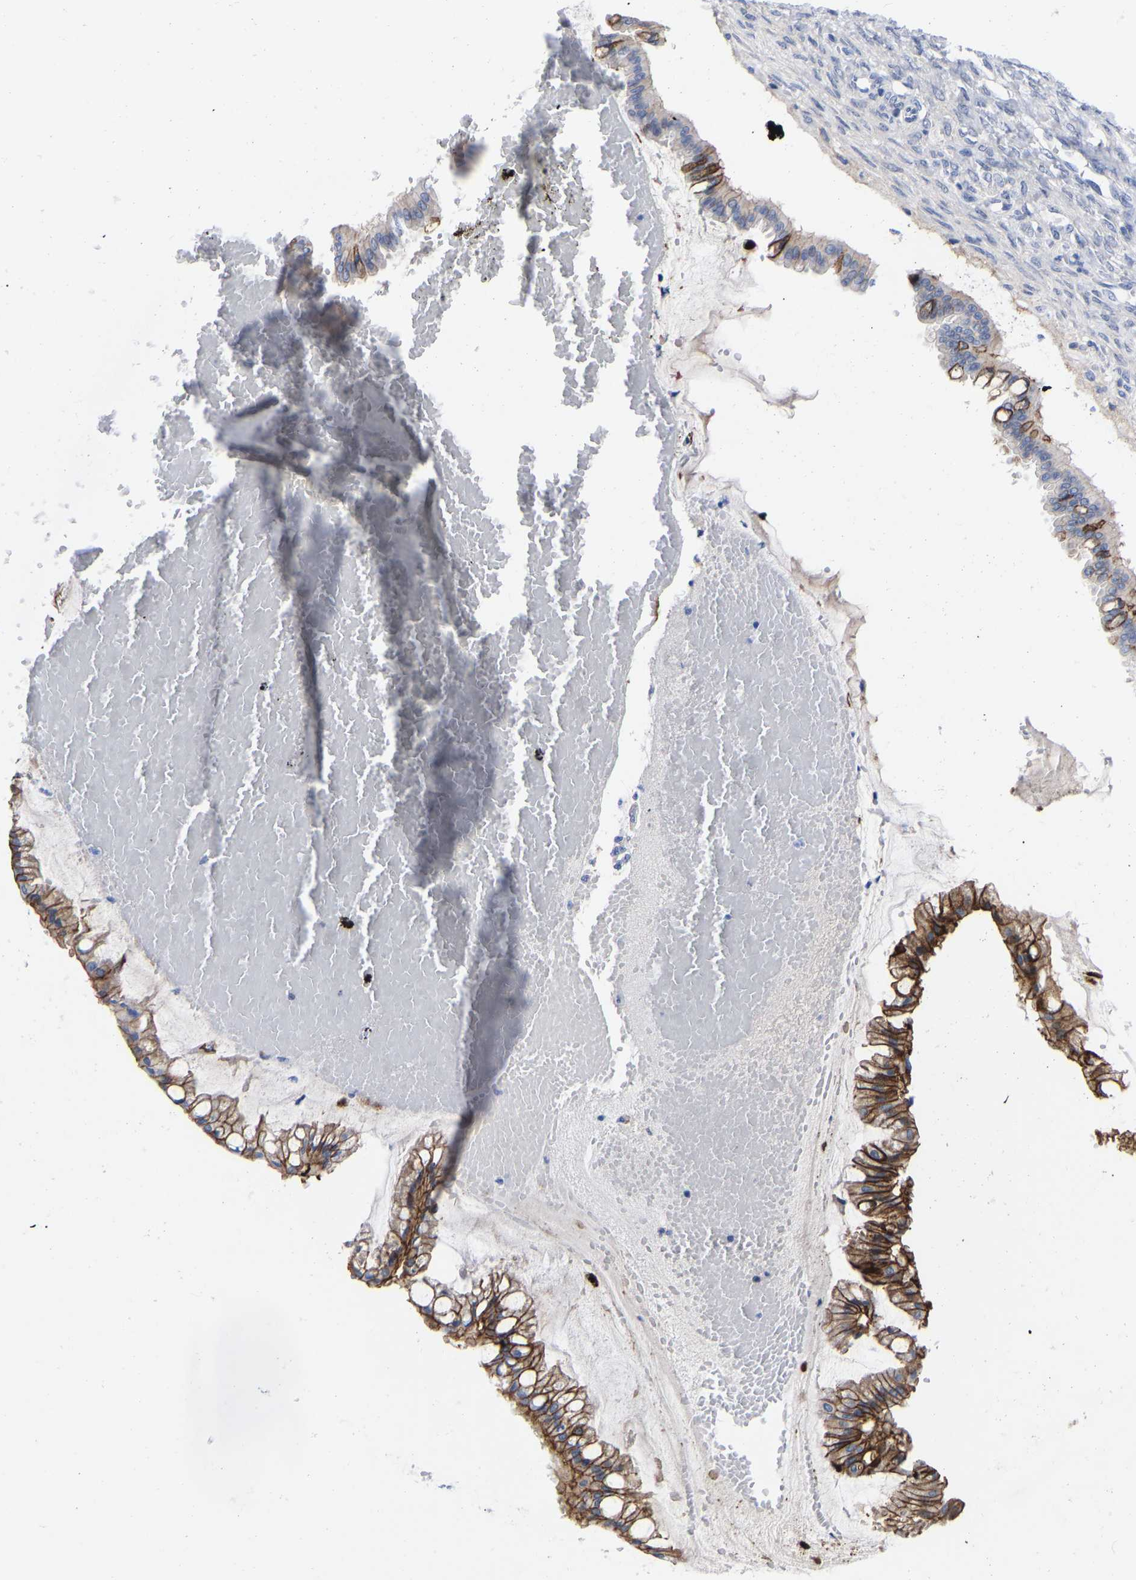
{"staining": {"intensity": "moderate", "quantity": ">75%", "location": "cytoplasmic/membranous"}, "tissue": "ovarian cancer", "cell_type": "Tumor cells", "image_type": "cancer", "snomed": [{"axis": "morphology", "description": "Cystadenocarcinoma, mucinous, NOS"}, {"axis": "topography", "description": "Ovary"}], "caption": "A histopathology image showing moderate cytoplasmic/membranous positivity in approximately >75% of tumor cells in ovarian cancer, as visualized by brown immunohistochemical staining.", "gene": "GPA33", "patient": {"sex": "female", "age": 73}}